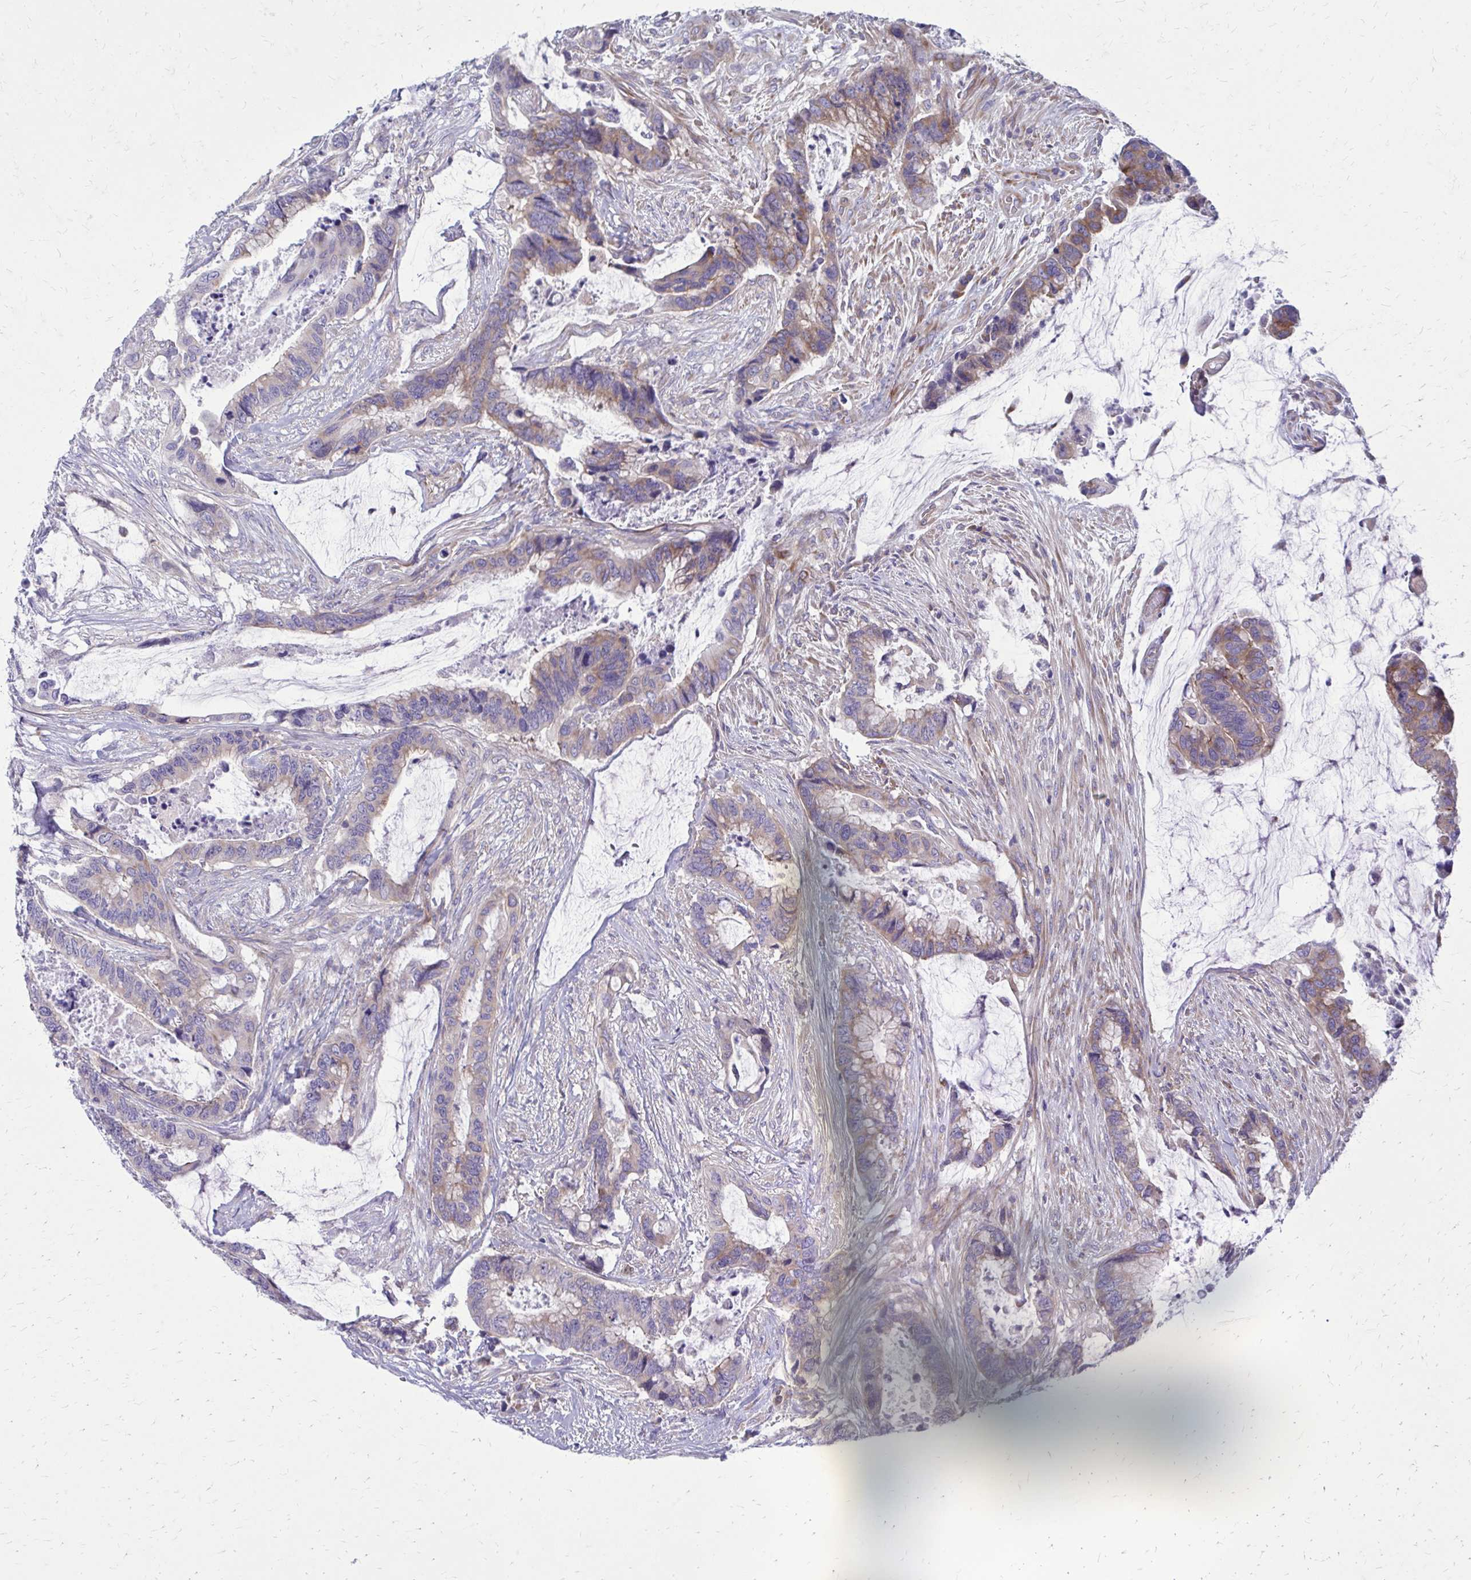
{"staining": {"intensity": "weak", "quantity": "25%-75%", "location": "cytoplasmic/membranous"}, "tissue": "colorectal cancer", "cell_type": "Tumor cells", "image_type": "cancer", "snomed": [{"axis": "morphology", "description": "Adenocarcinoma, NOS"}, {"axis": "topography", "description": "Rectum"}], "caption": "Adenocarcinoma (colorectal) was stained to show a protein in brown. There is low levels of weak cytoplasmic/membranous positivity in about 25%-75% of tumor cells. (IHC, brightfield microscopy, high magnification).", "gene": "GIGYF2", "patient": {"sex": "female", "age": 59}}